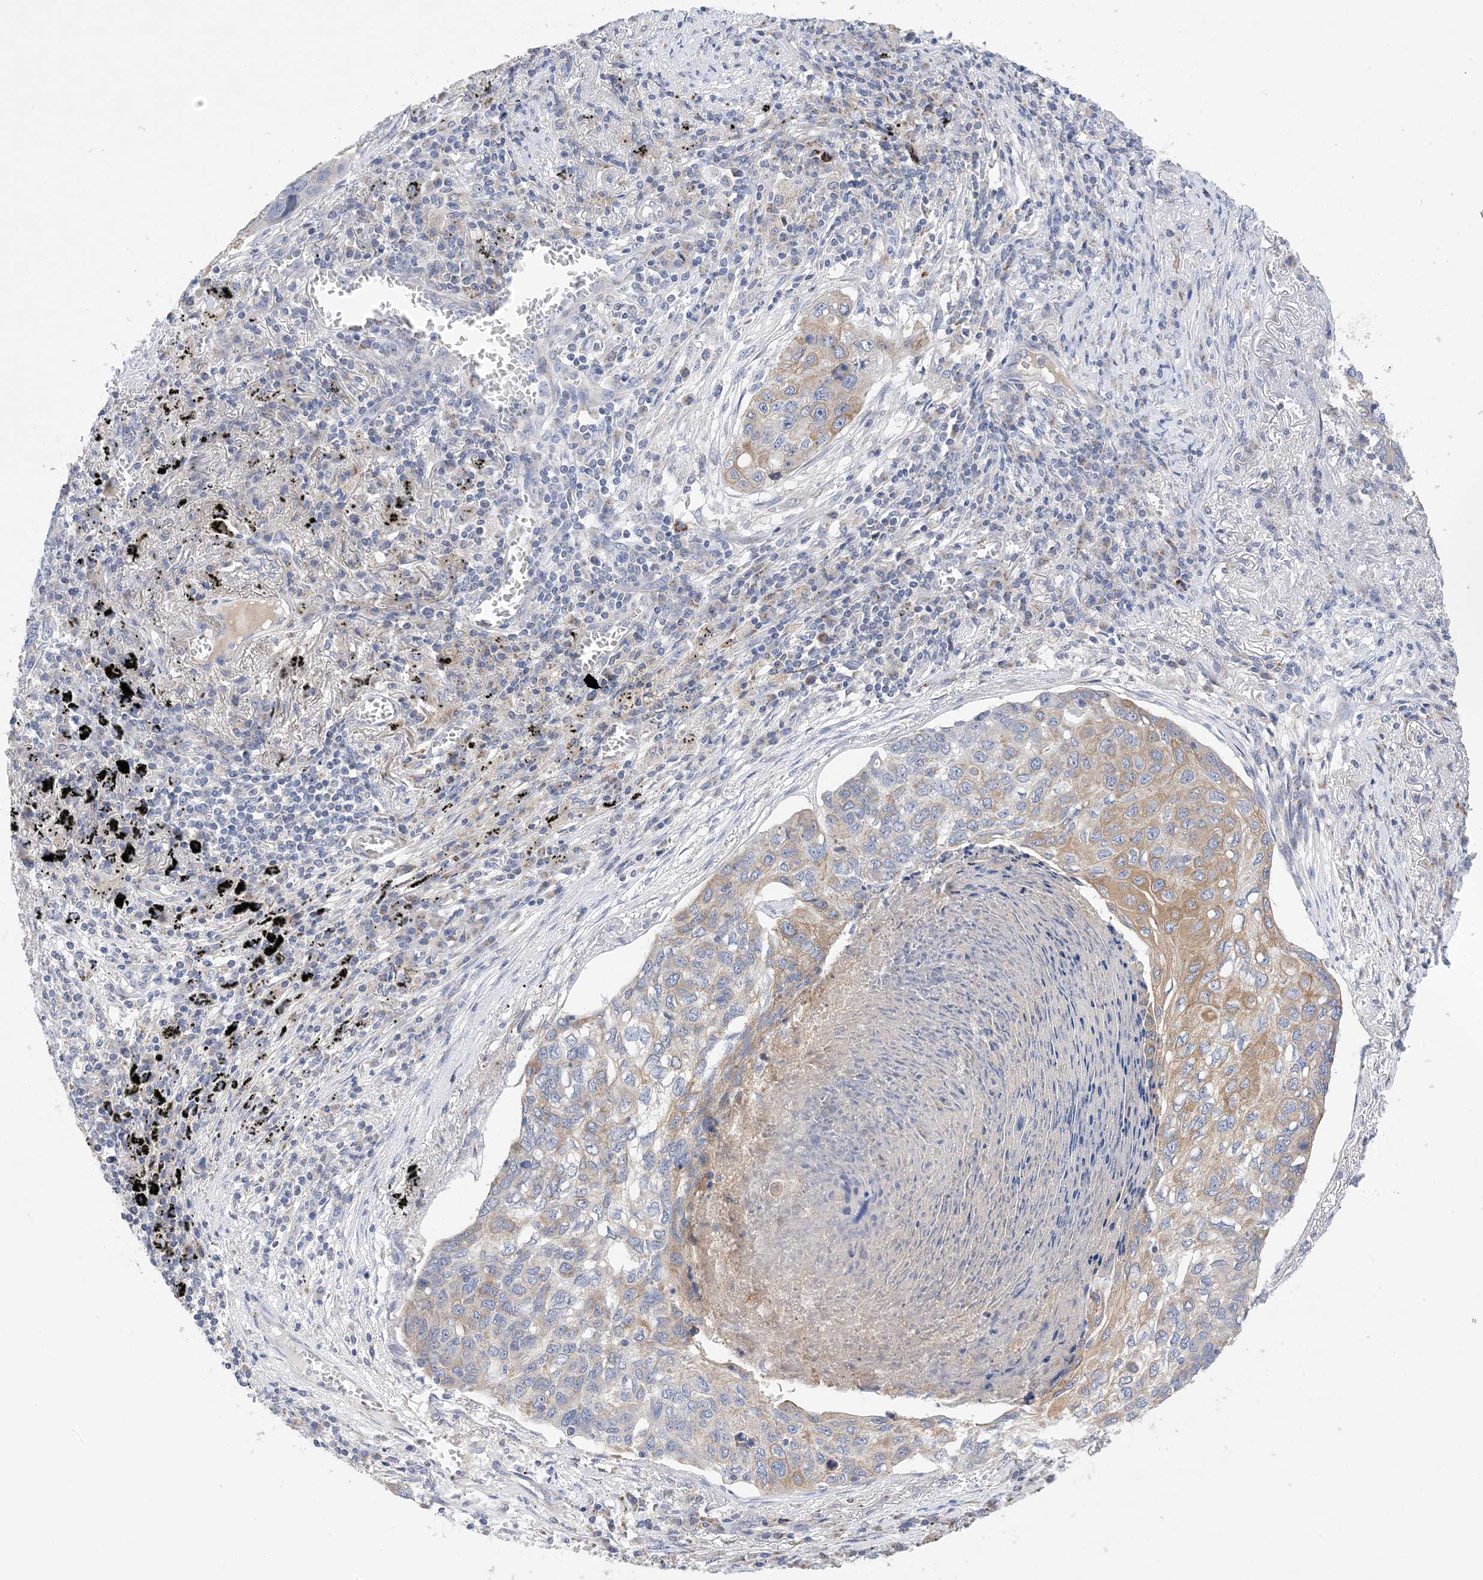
{"staining": {"intensity": "moderate", "quantity": "25%-75%", "location": "cytoplasmic/membranous"}, "tissue": "lung cancer", "cell_type": "Tumor cells", "image_type": "cancer", "snomed": [{"axis": "morphology", "description": "Squamous cell carcinoma, NOS"}, {"axis": "topography", "description": "Lung"}], "caption": "IHC of human lung cancer (squamous cell carcinoma) shows medium levels of moderate cytoplasmic/membranous positivity in about 25%-75% of tumor cells. Using DAB (3,3'-diaminobenzidine) (brown) and hematoxylin (blue) stains, captured at high magnification using brightfield microscopy.", "gene": "PLK4", "patient": {"sex": "female", "age": 63}}